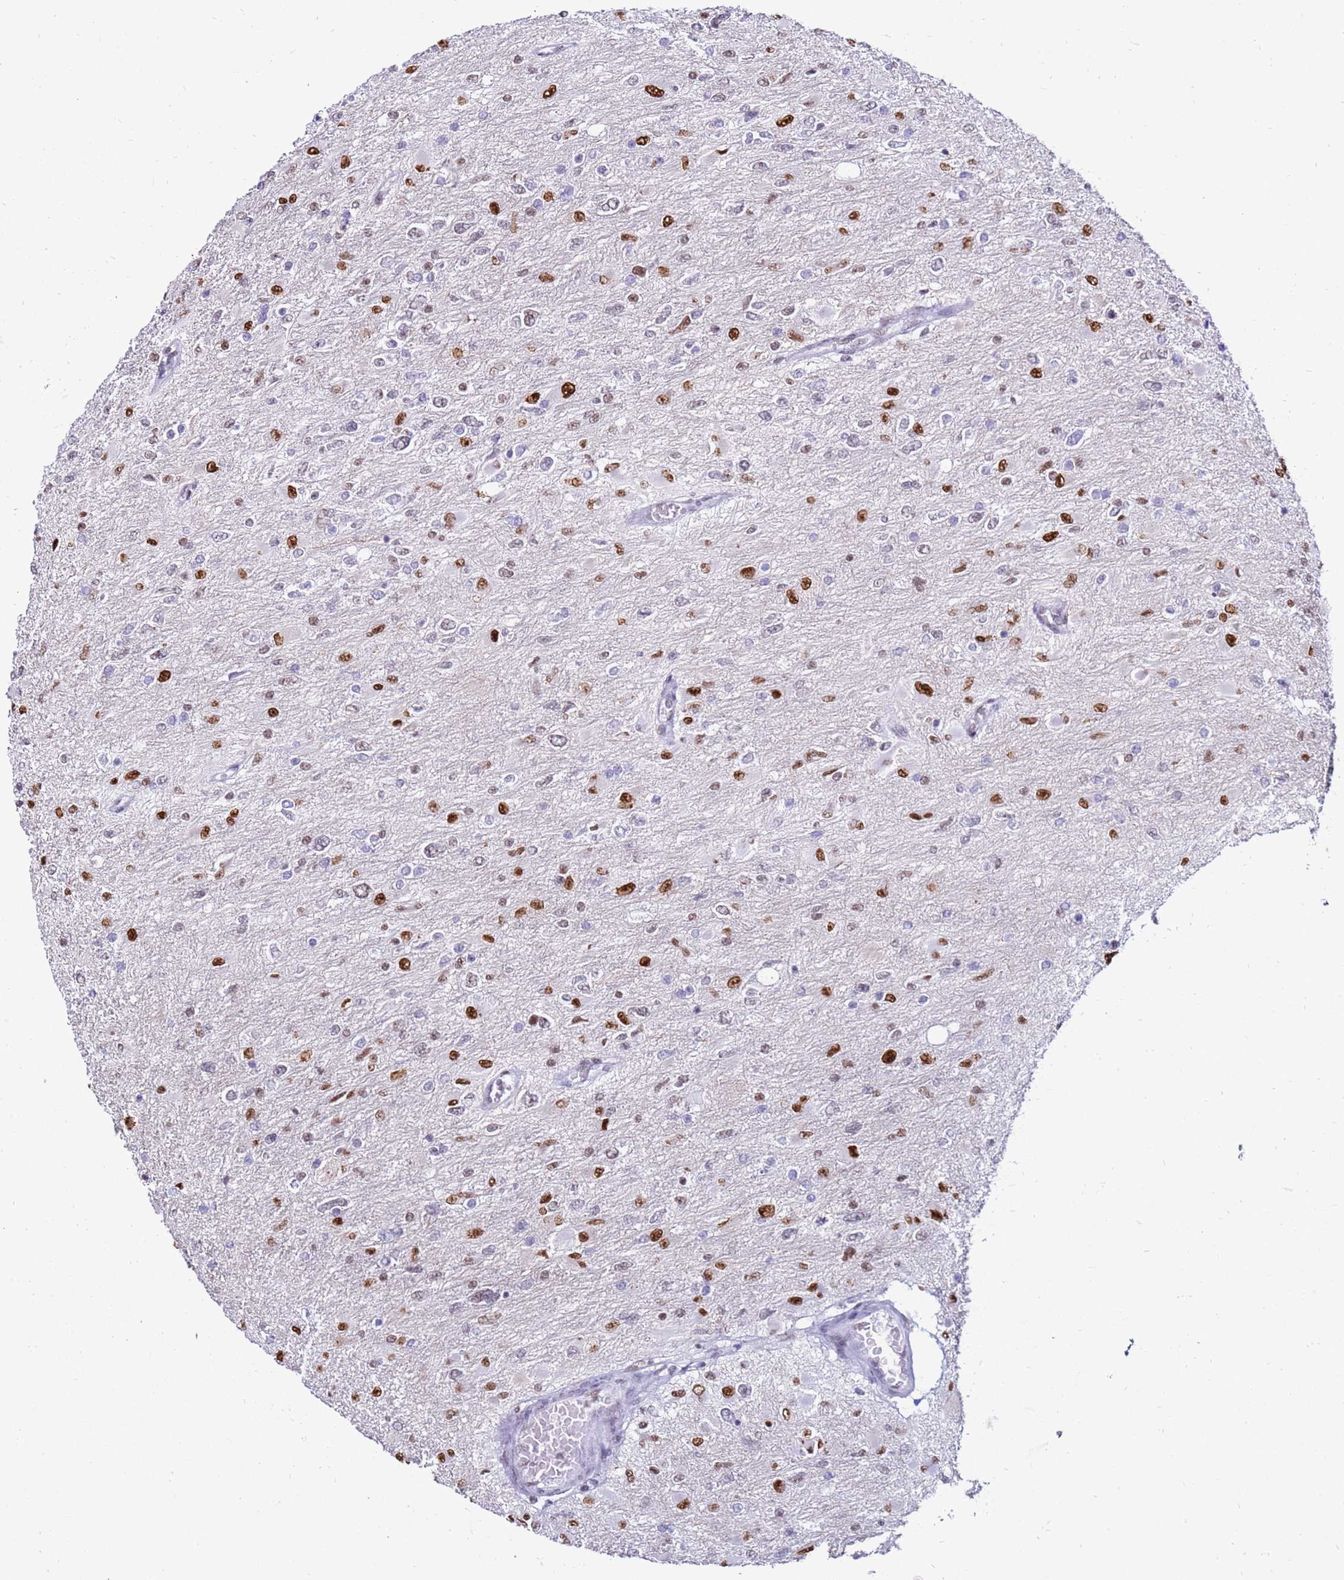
{"staining": {"intensity": "strong", "quantity": "25%-75%", "location": "nuclear"}, "tissue": "glioma", "cell_type": "Tumor cells", "image_type": "cancer", "snomed": [{"axis": "morphology", "description": "Glioma, malignant, High grade"}, {"axis": "topography", "description": "Cerebral cortex"}], "caption": "A brown stain labels strong nuclear staining of a protein in human glioma tumor cells.", "gene": "KPNA4", "patient": {"sex": "female", "age": 36}}